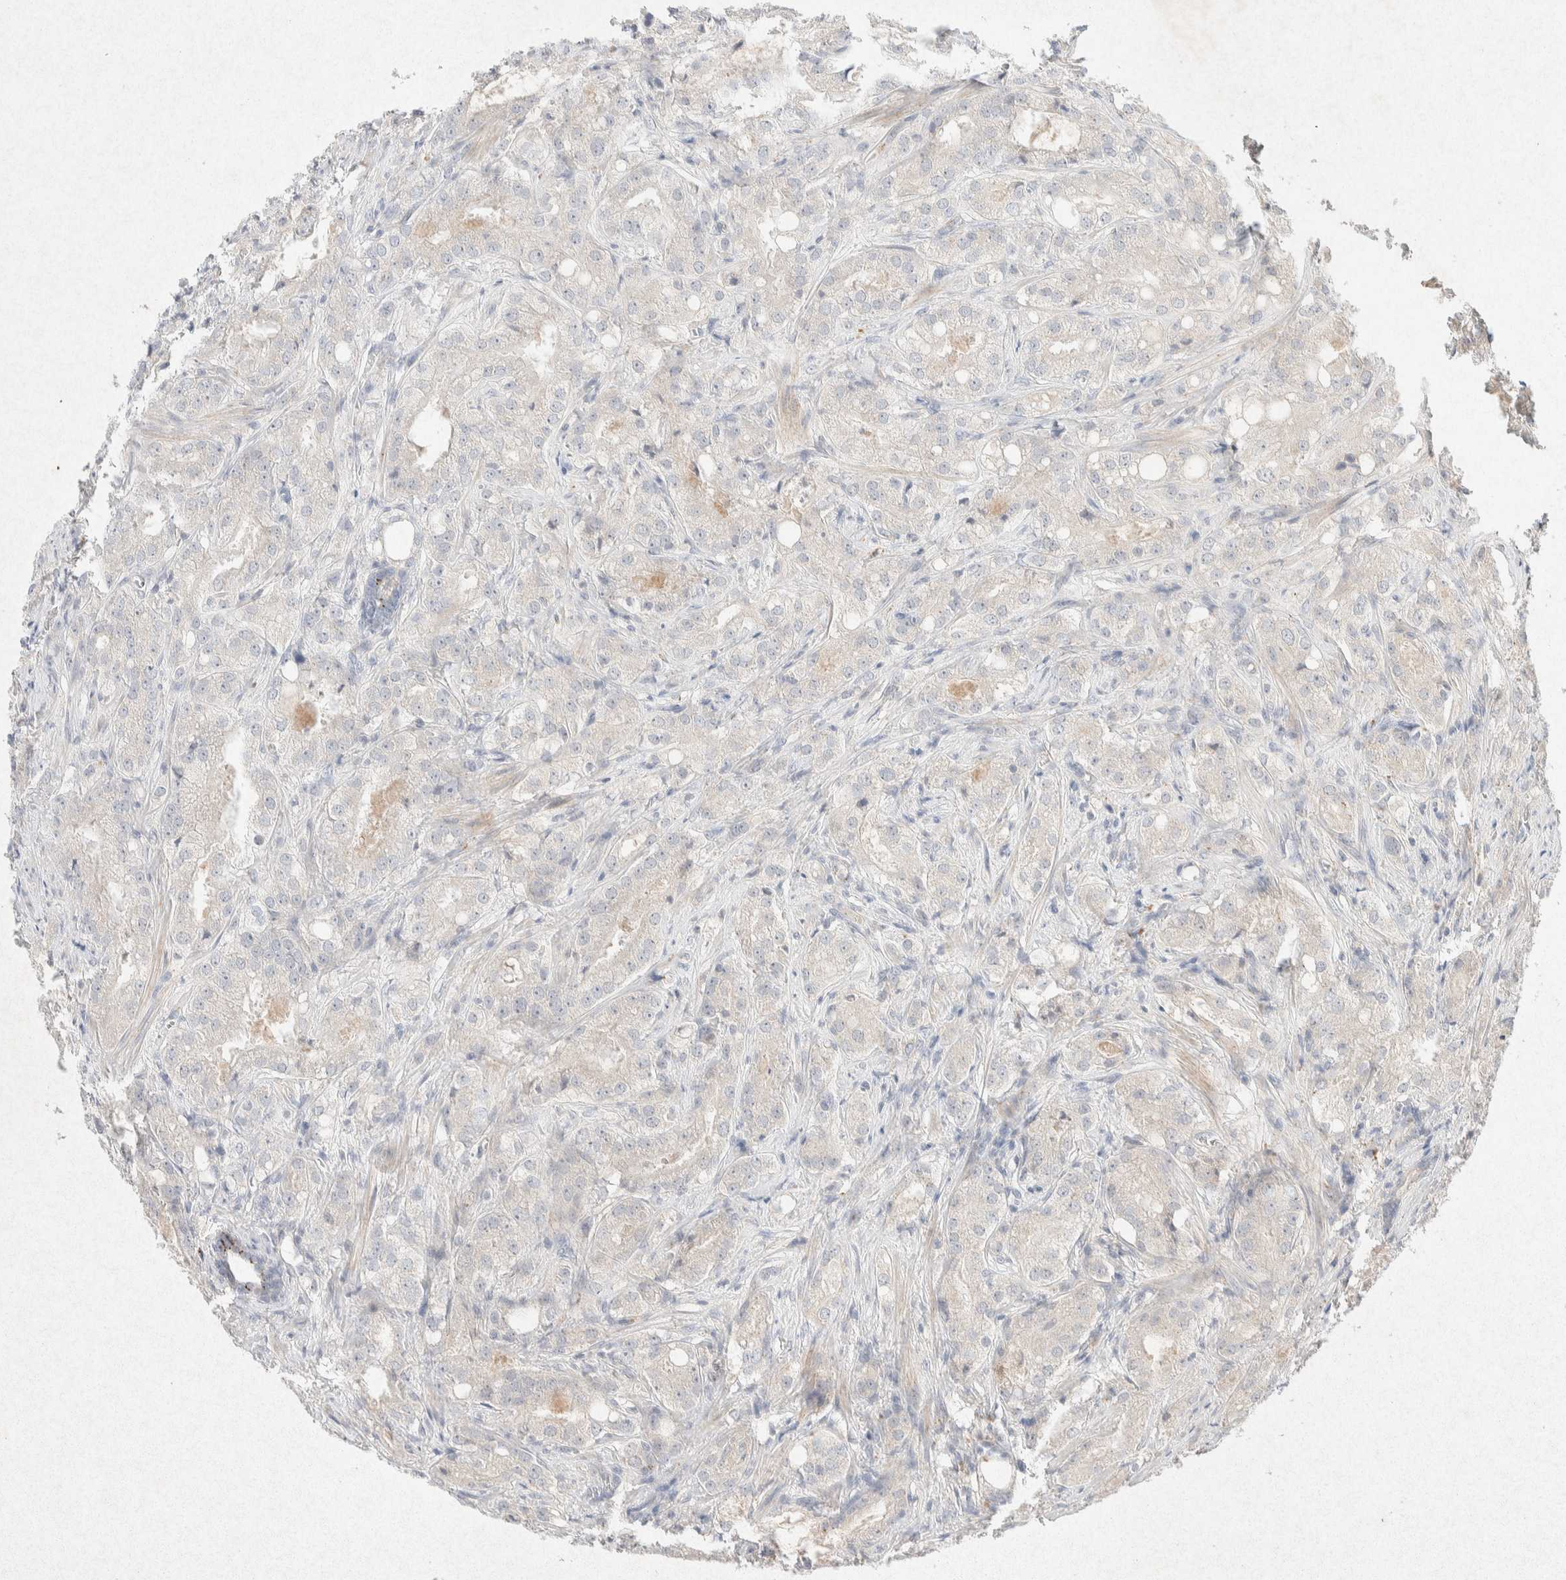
{"staining": {"intensity": "negative", "quantity": "none", "location": "none"}, "tissue": "prostate cancer", "cell_type": "Tumor cells", "image_type": "cancer", "snomed": [{"axis": "morphology", "description": "Adenocarcinoma, High grade"}, {"axis": "topography", "description": "Prostate"}], "caption": "Histopathology image shows no significant protein staining in tumor cells of high-grade adenocarcinoma (prostate).", "gene": "GNAI1", "patient": {"sex": "male", "age": 64}}